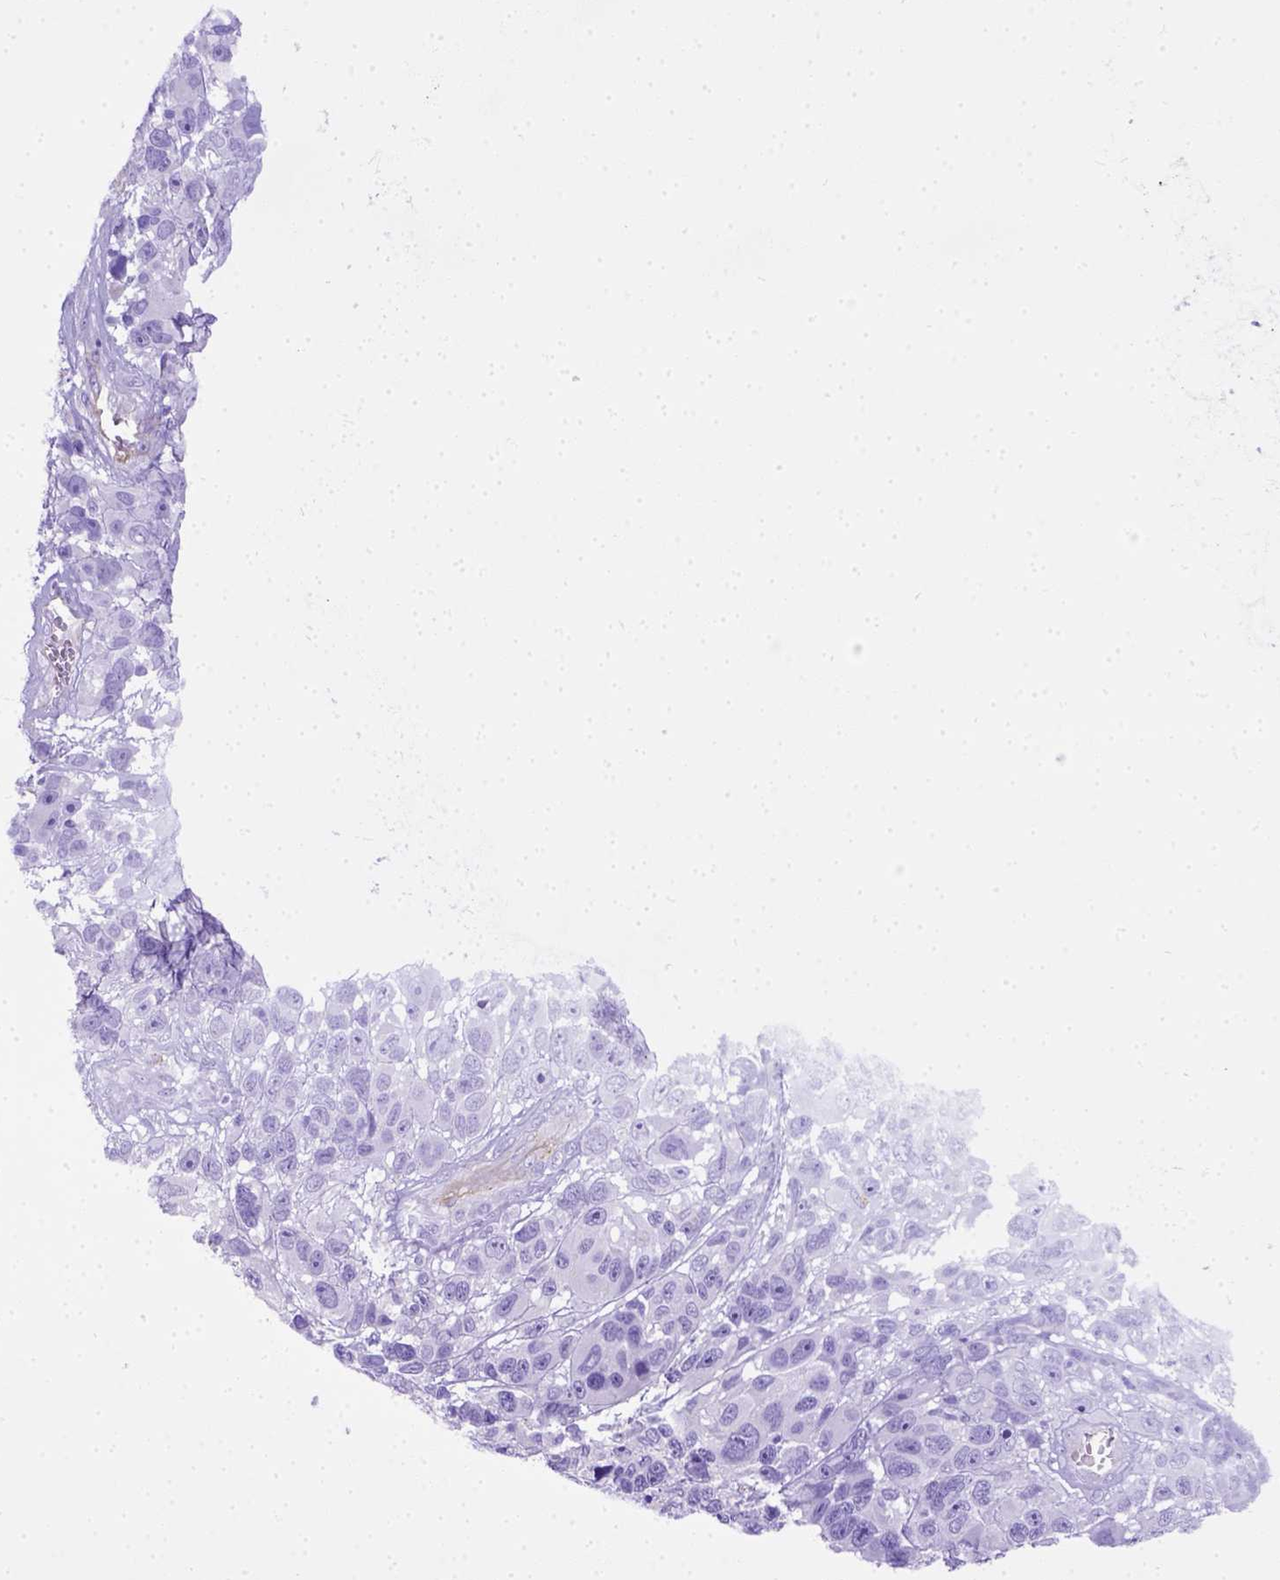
{"staining": {"intensity": "negative", "quantity": "none", "location": "none"}, "tissue": "melanoma", "cell_type": "Tumor cells", "image_type": "cancer", "snomed": [{"axis": "morphology", "description": "Malignant melanoma, NOS"}, {"axis": "topography", "description": "Skin"}], "caption": "This is an immunohistochemistry micrograph of human melanoma. There is no staining in tumor cells.", "gene": "LRRC18", "patient": {"sex": "male", "age": 53}}